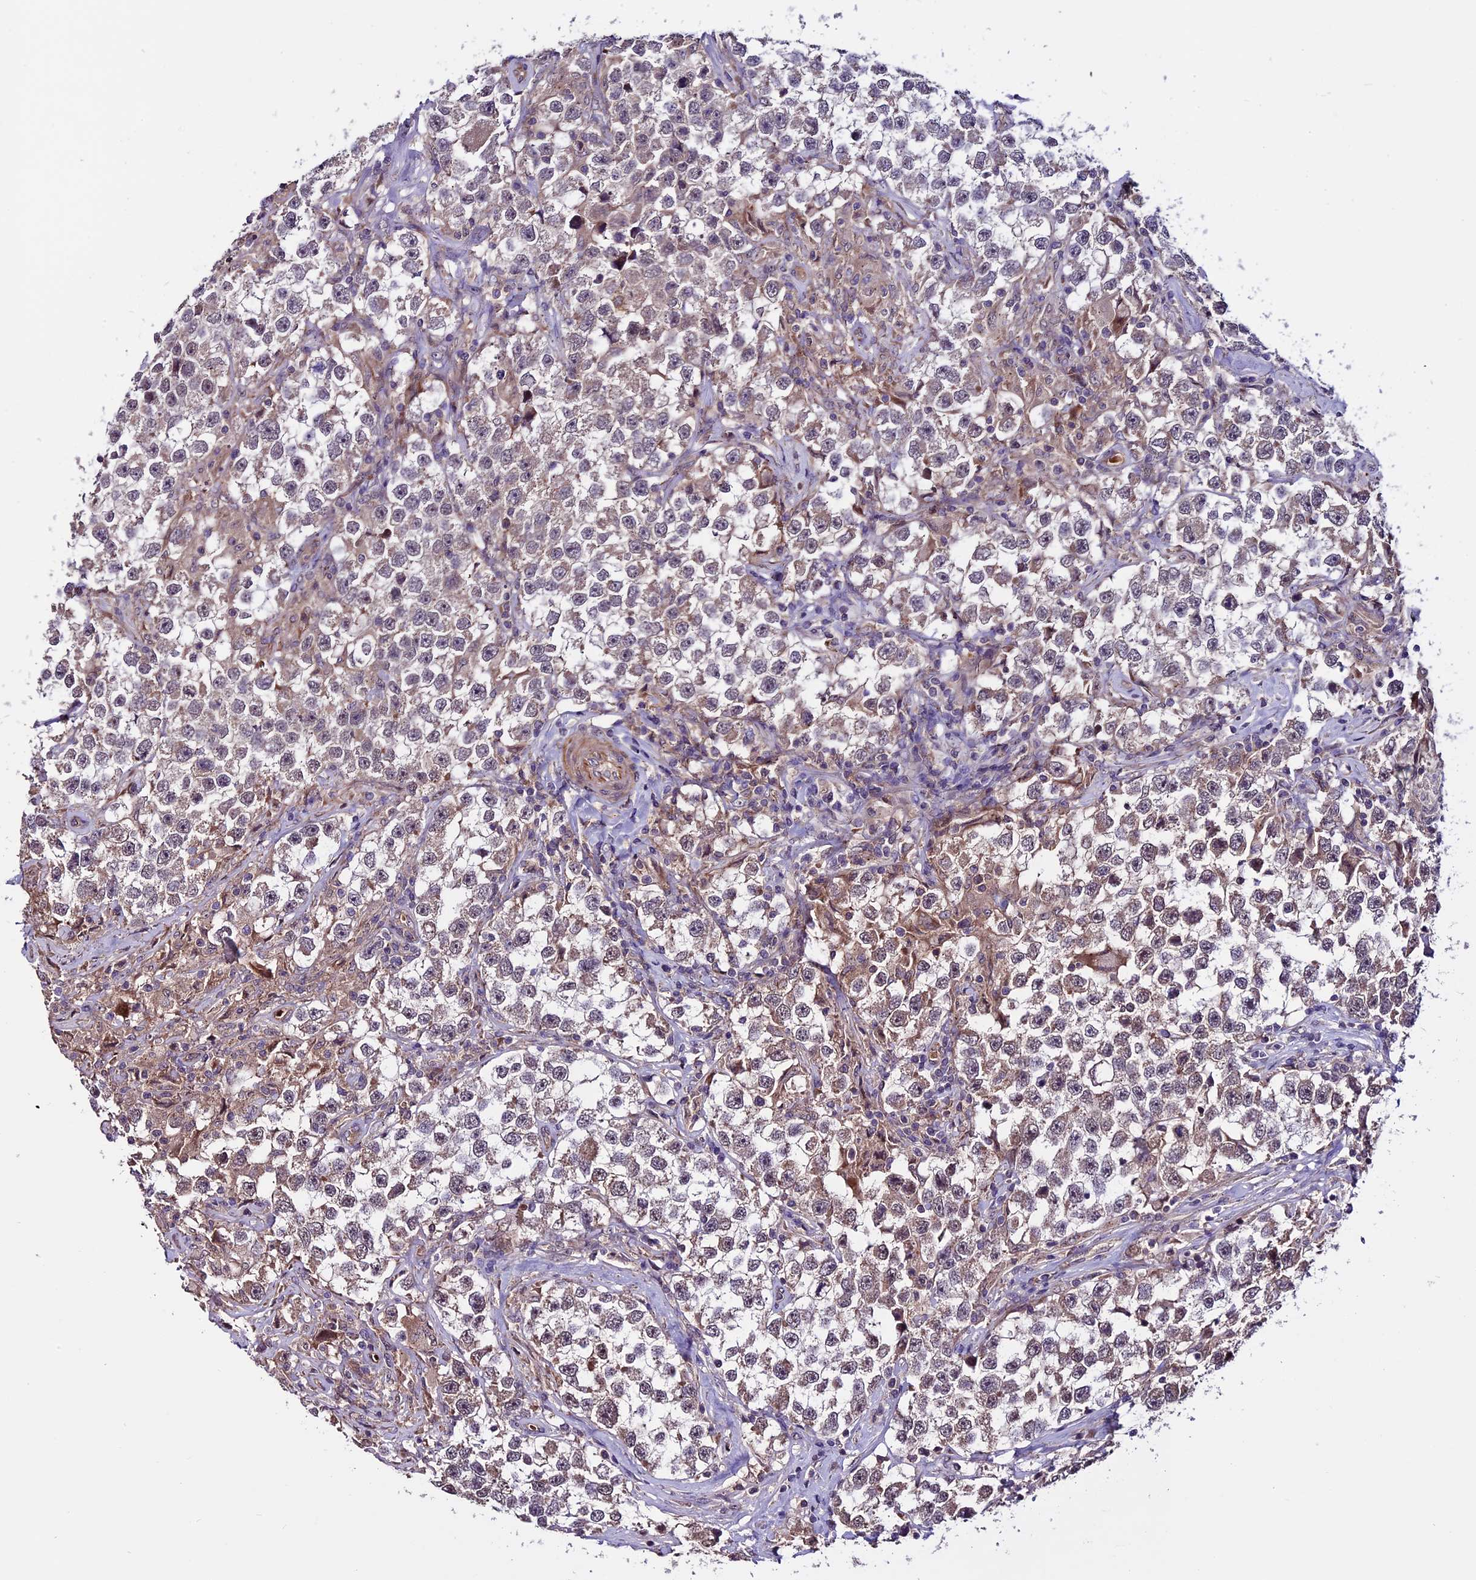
{"staining": {"intensity": "weak", "quantity": ">75%", "location": "cytoplasmic/membranous"}, "tissue": "testis cancer", "cell_type": "Tumor cells", "image_type": "cancer", "snomed": [{"axis": "morphology", "description": "Seminoma, NOS"}, {"axis": "topography", "description": "Testis"}], "caption": "Immunohistochemical staining of human testis seminoma reveals low levels of weak cytoplasmic/membranous protein staining in approximately >75% of tumor cells.", "gene": "RINL", "patient": {"sex": "male", "age": 46}}